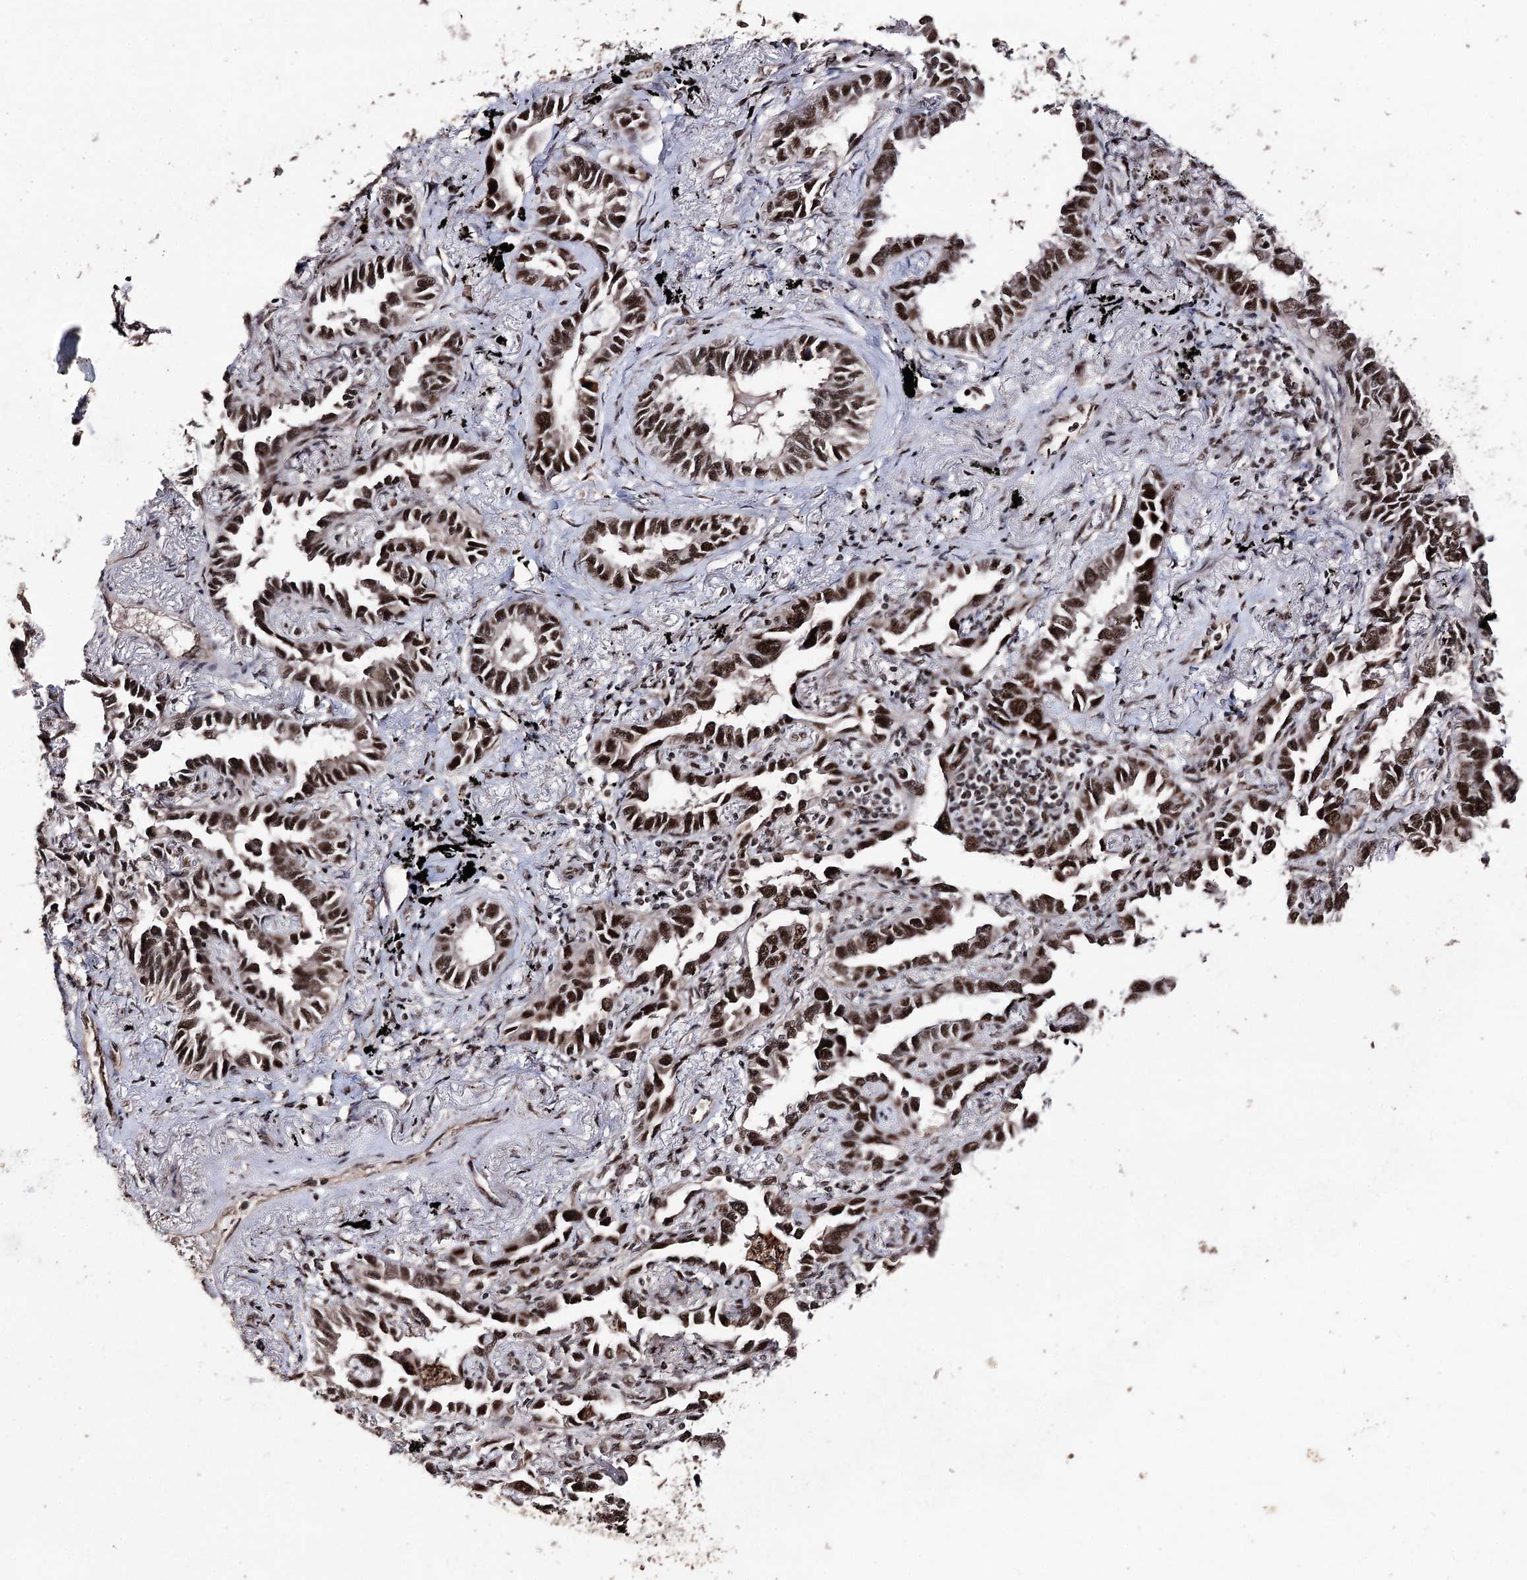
{"staining": {"intensity": "strong", "quantity": ">75%", "location": "nuclear"}, "tissue": "lung cancer", "cell_type": "Tumor cells", "image_type": "cancer", "snomed": [{"axis": "morphology", "description": "Adenocarcinoma, NOS"}, {"axis": "topography", "description": "Lung"}], "caption": "An IHC image of tumor tissue is shown. Protein staining in brown highlights strong nuclear positivity in lung cancer within tumor cells.", "gene": "U2SURP", "patient": {"sex": "male", "age": 67}}